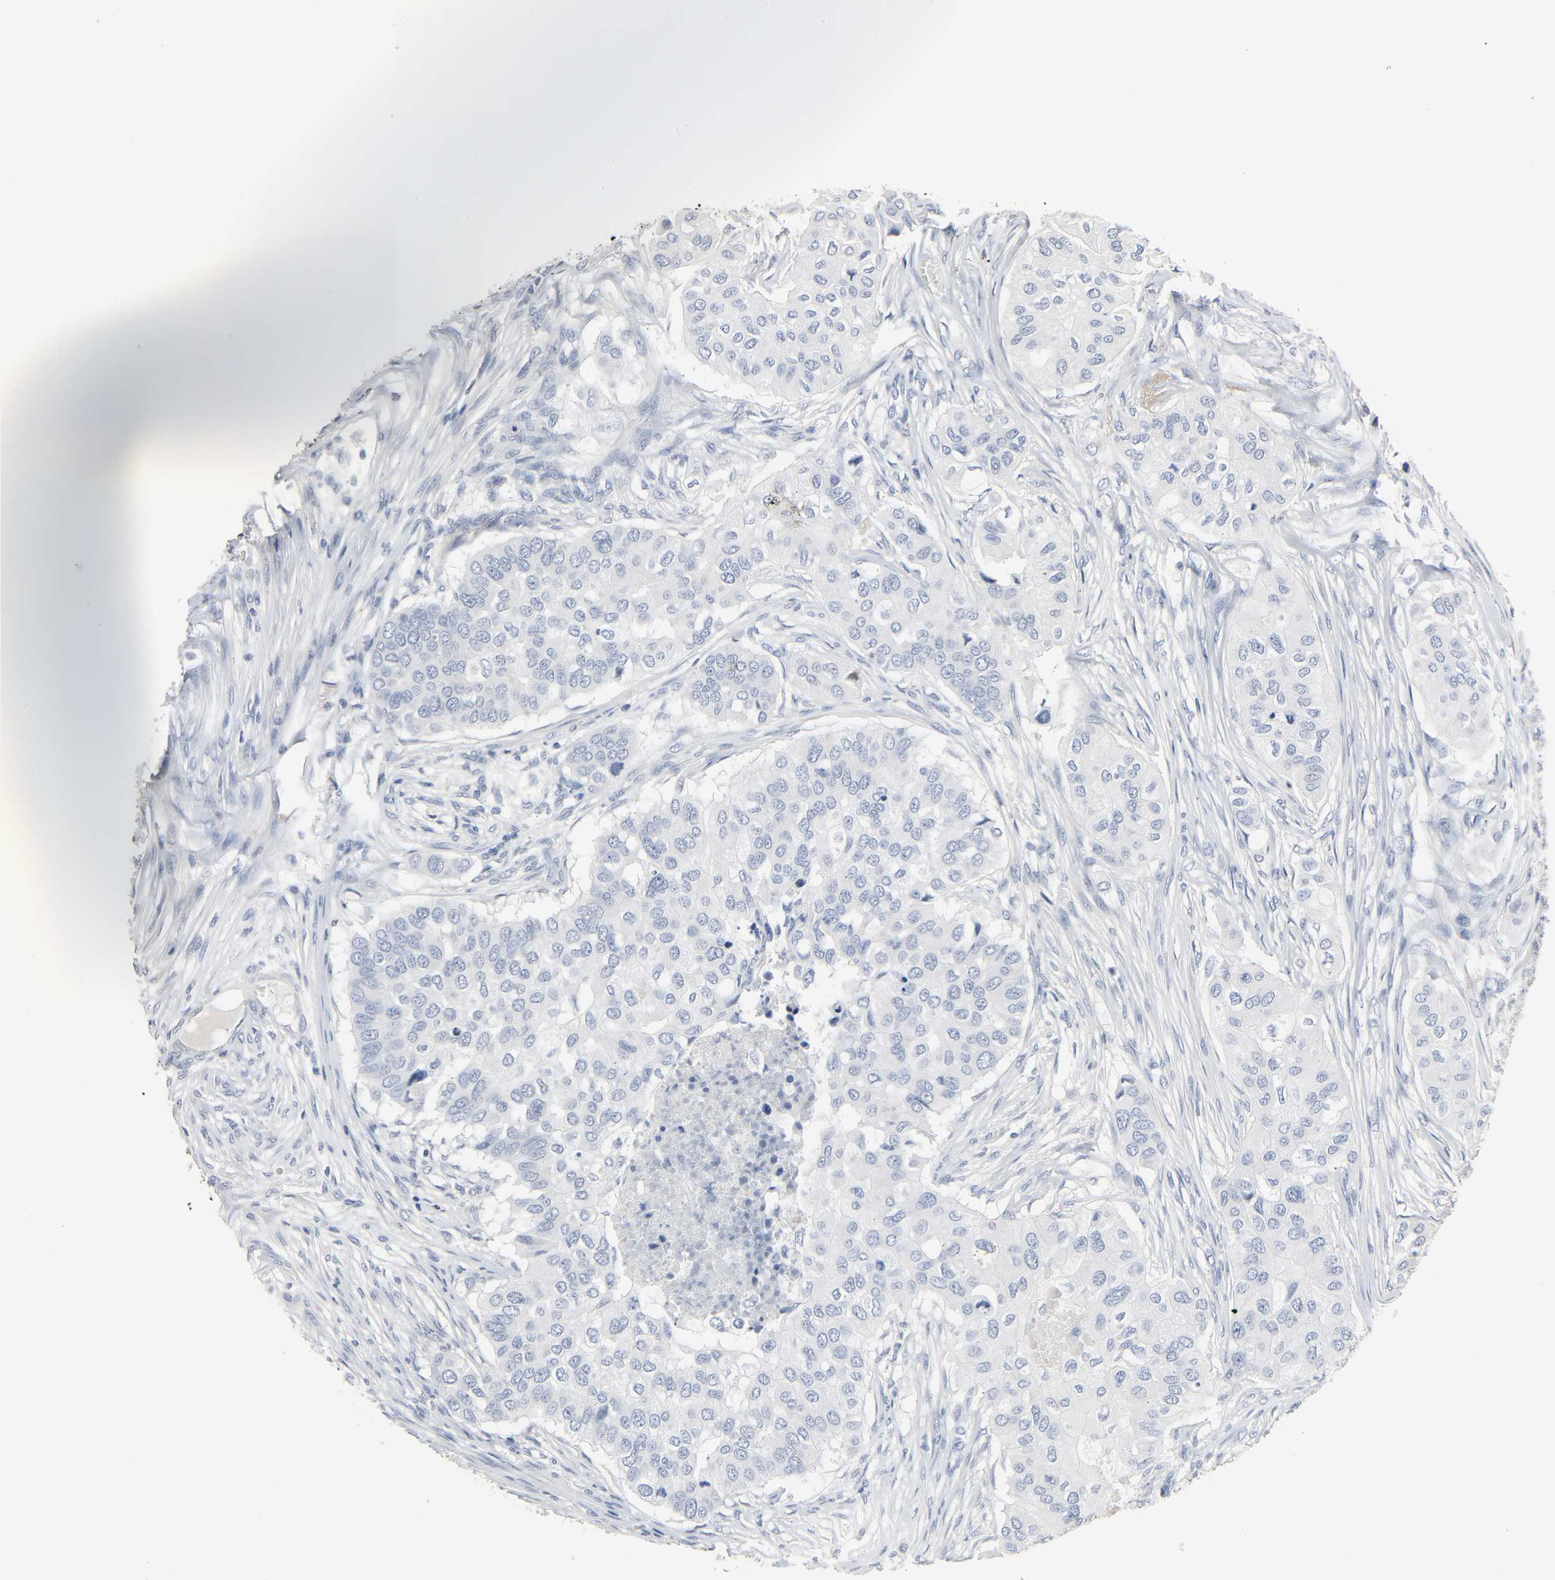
{"staining": {"intensity": "negative", "quantity": "none", "location": "none"}, "tissue": "breast cancer", "cell_type": "Tumor cells", "image_type": "cancer", "snomed": [{"axis": "morphology", "description": "Normal tissue, NOS"}, {"axis": "morphology", "description": "Duct carcinoma"}, {"axis": "topography", "description": "Breast"}], "caption": "Tumor cells show no significant protein expression in invasive ductal carcinoma (breast).", "gene": "FBLN5", "patient": {"sex": "female", "age": 49}}